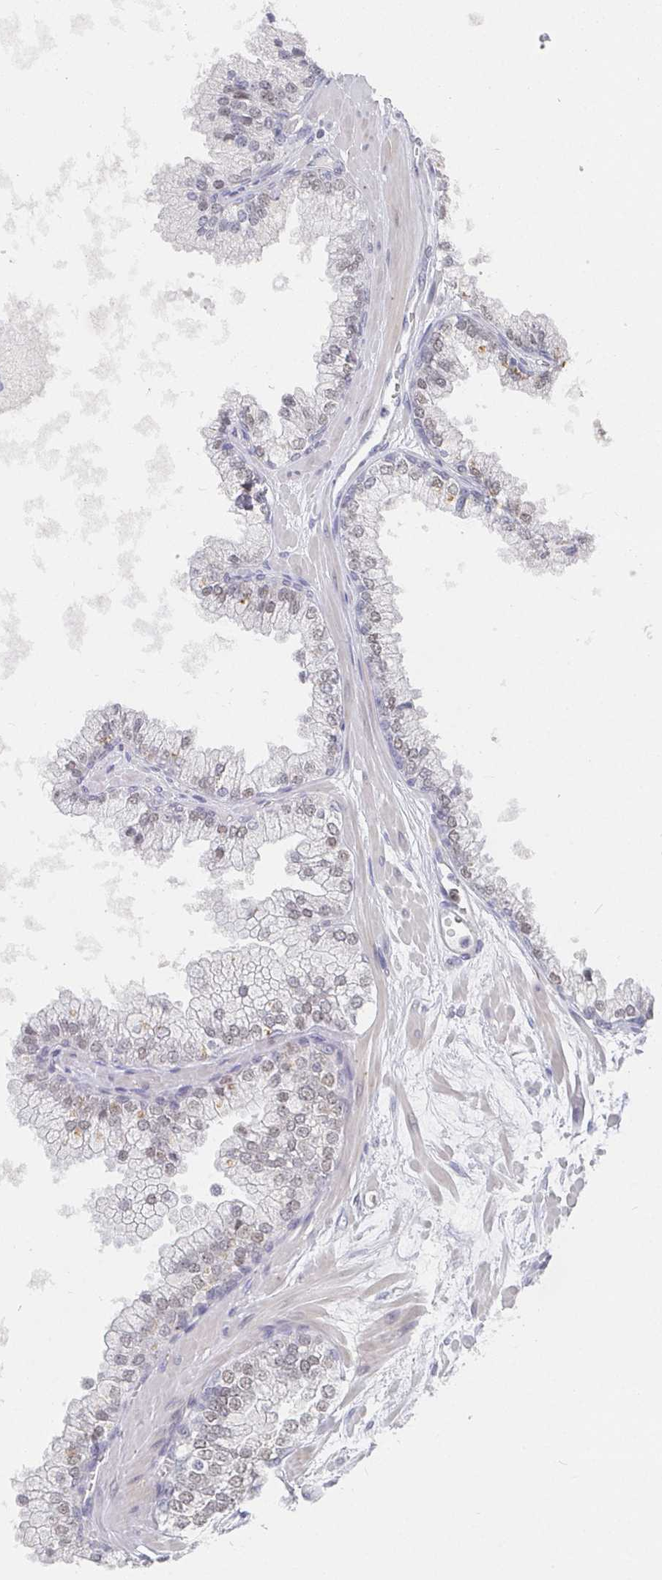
{"staining": {"intensity": "weak", "quantity": "25%-75%", "location": "nuclear"}, "tissue": "prostate", "cell_type": "Glandular cells", "image_type": "normal", "snomed": [{"axis": "morphology", "description": "Normal tissue, NOS"}, {"axis": "topography", "description": "Prostate"}, {"axis": "topography", "description": "Peripheral nerve tissue"}], "caption": "Protein staining by immunohistochemistry displays weak nuclear positivity in about 25%-75% of glandular cells in normal prostate.", "gene": "RCOR1", "patient": {"sex": "male", "age": 61}}